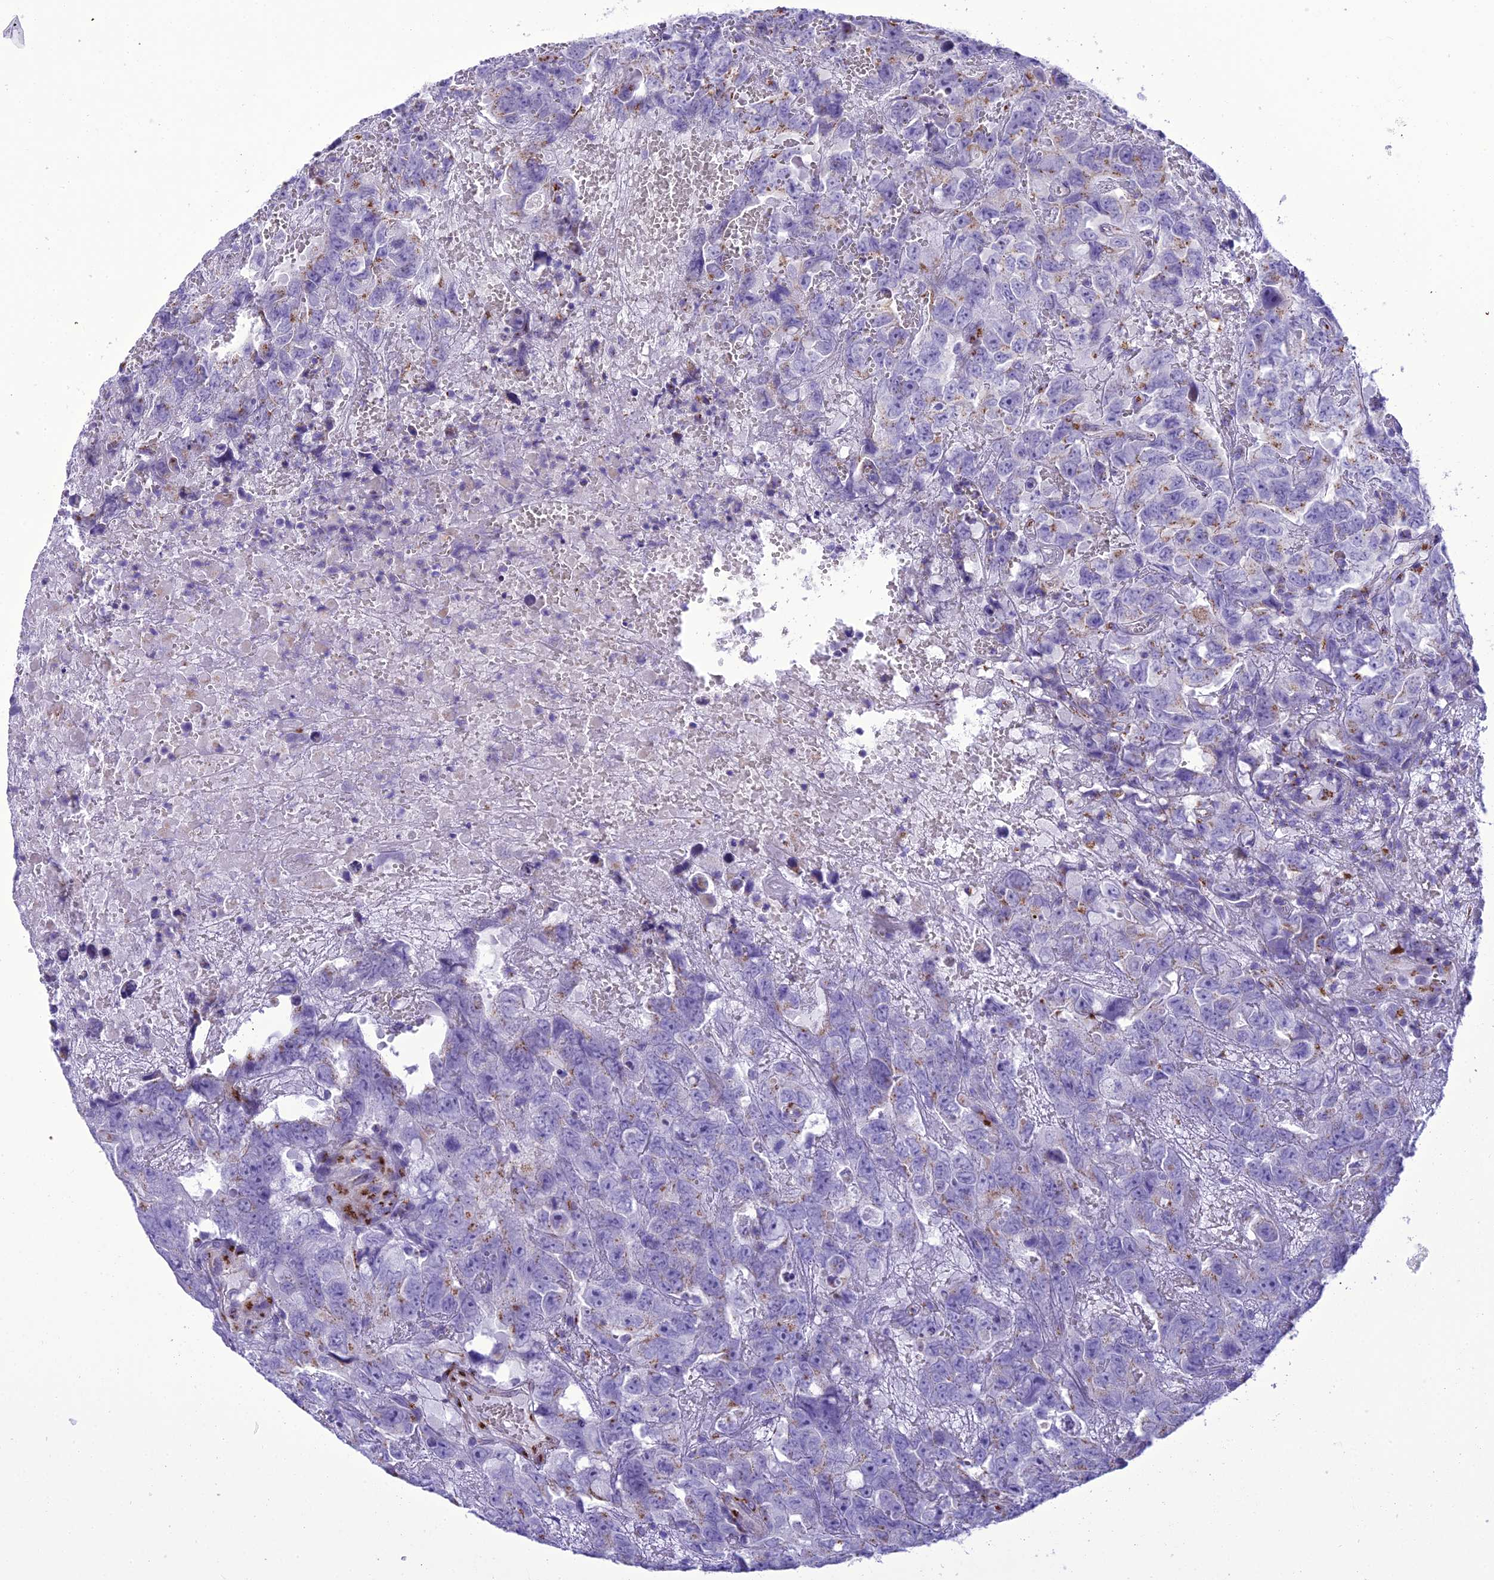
{"staining": {"intensity": "moderate", "quantity": "<25%", "location": "cytoplasmic/membranous"}, "tissue": "testis cancer", "cell_type": "Tumor cells", "image_type": "cancer", "snomed": [{"axis": "morphology", "description": "Carcinoma, Embryonal, NOS"}, {"axis": "topography", "description": "Testis"}], "caption": "Immunohistochemical staining of embryonal carcinoma (testis) reveals low levels of moderate cytoplasmic/membranous protein positivity in about <25% of tumor cells.", "gene": "GOLM2", "patient": {"sex": "male", "age": 45}}